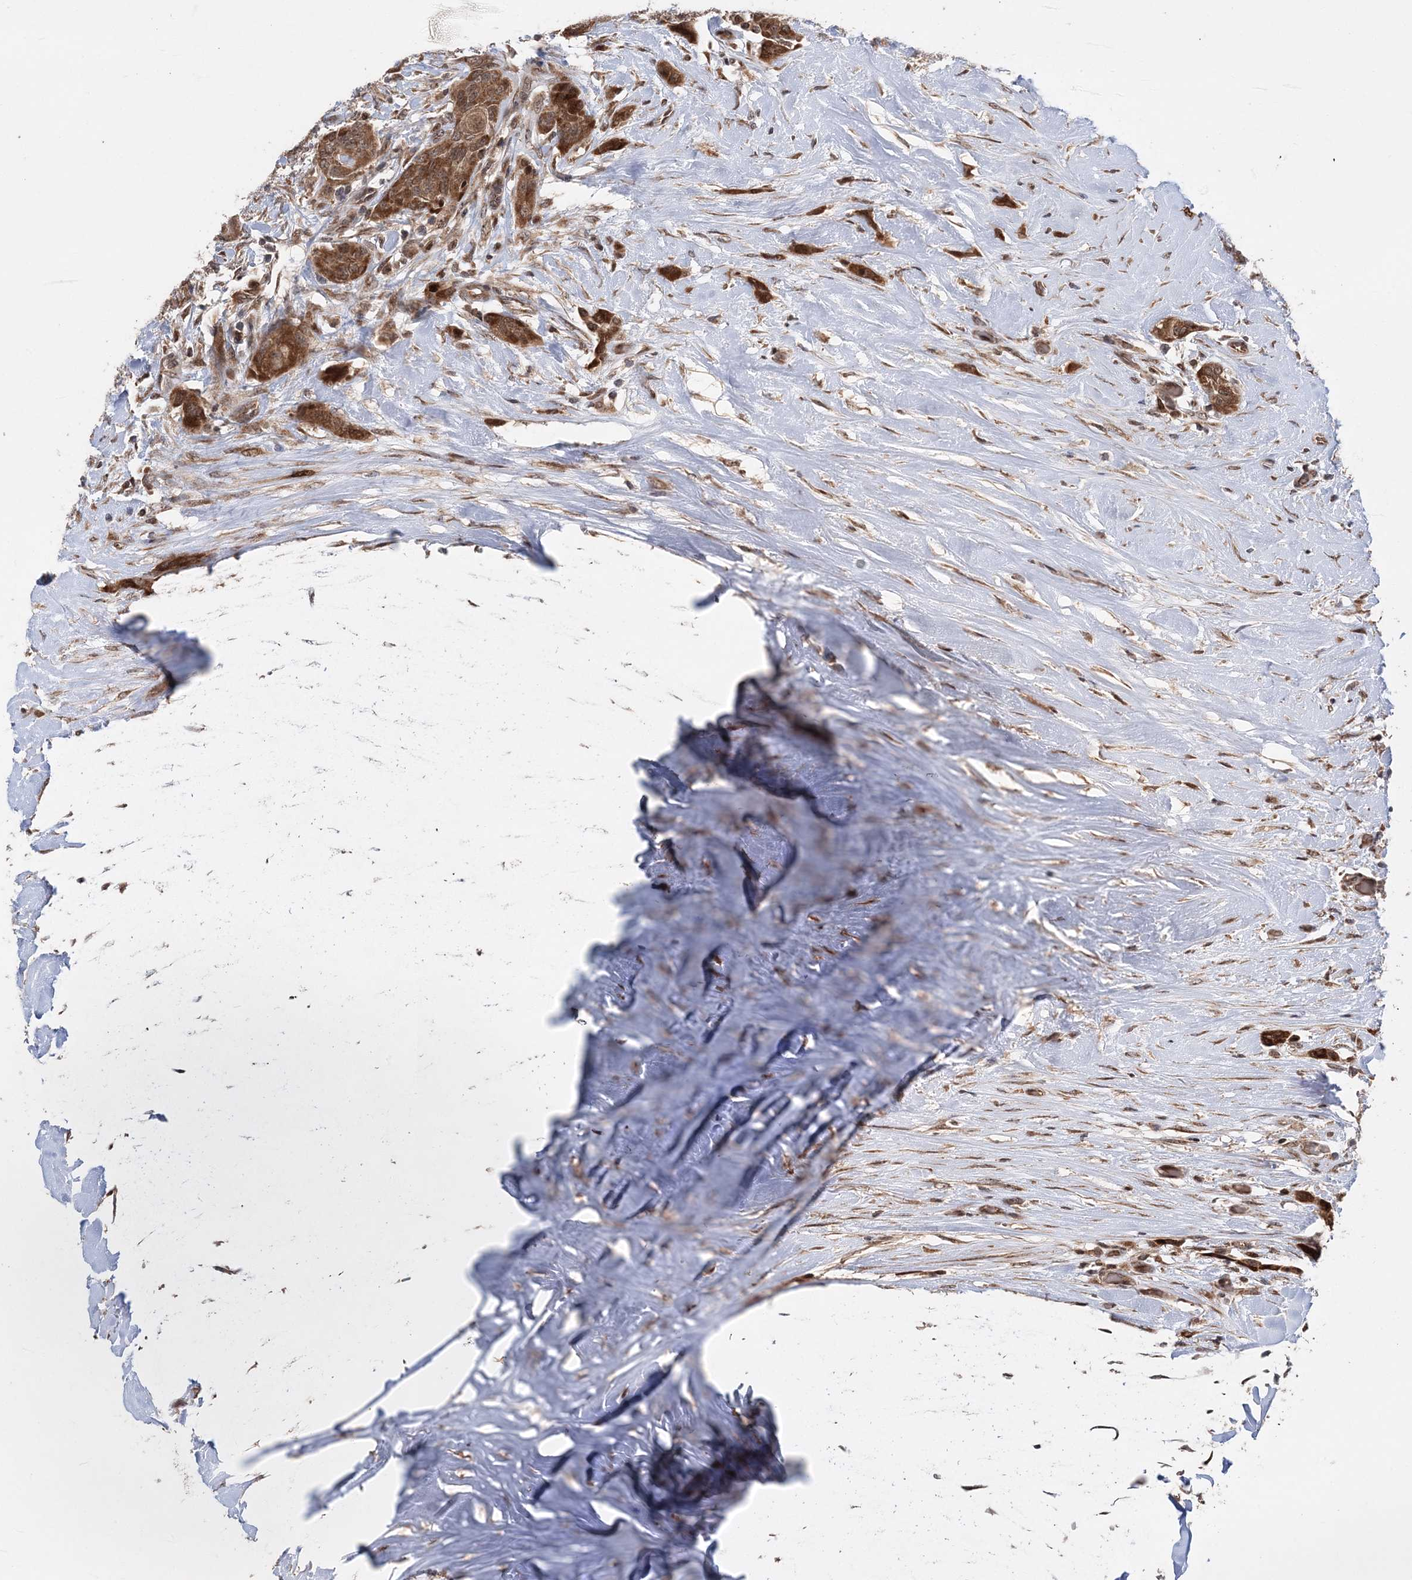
{"staining": {"intensity": "moderate", "quantity": ">75%", "location": "cytoplasmic/membranous,nuclear"}, "tissue": "thyroid cancer", "cell_type": "Tumor cells", "image_type": "cancer", "snomed": [{"axis": "morphology", "description": "Papillary adenocarcinoma, NOS"}, {"axis": "topography", "description": "Thyroid gland"}], "caption": "About >75% of tumor cells in thyroid cancer (papillary adenocarcinoma) exhibit moderate cytoplasmic/membranous and nuclear protein staining as visualized by brown immunohistochemical staining.", "gene": "KIF4A", "patient": {"sex": "female", "age": 59}}